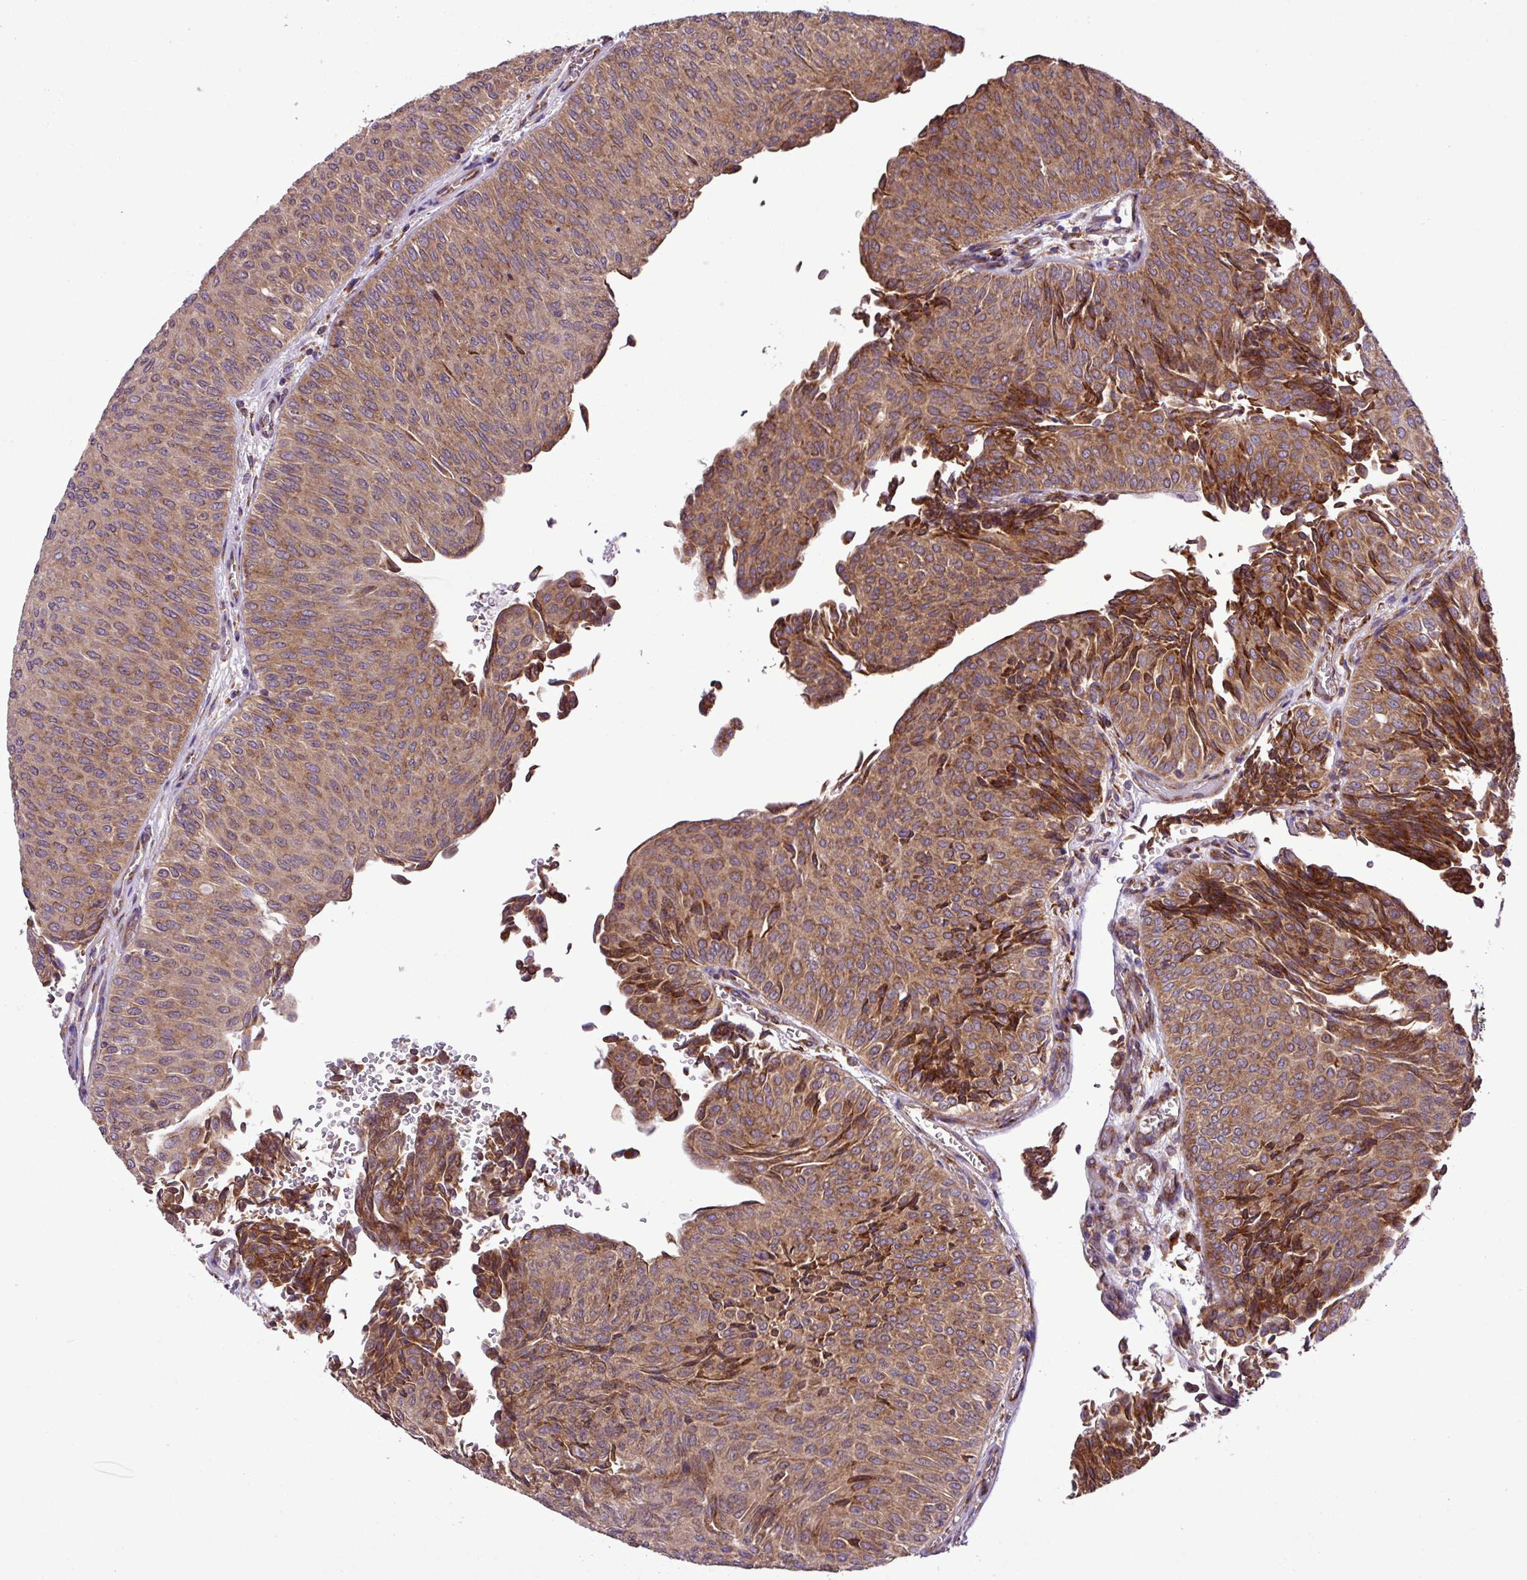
{"staining": {"intensity": "moderate", "quantity": ">75%", "location": "cytoplasmic/membranous"}, "tissue": "urothelial cancer", "cell_type": "Tumor cells", "image_type": "cancer", "snomed": [{"axis": "morphology", "description": "Urothelial carcinoma, Low grade"}, {"axis": "topography", "description": "Urinary bladder"}], "caption": "A brown stain shows moderate cytoplasmic/membranous staining of a protein in urothelial carcinoma (low-grade) tumor cells.", "gene": "RPL13", "patient": {"sex": "male", "age": 78}}